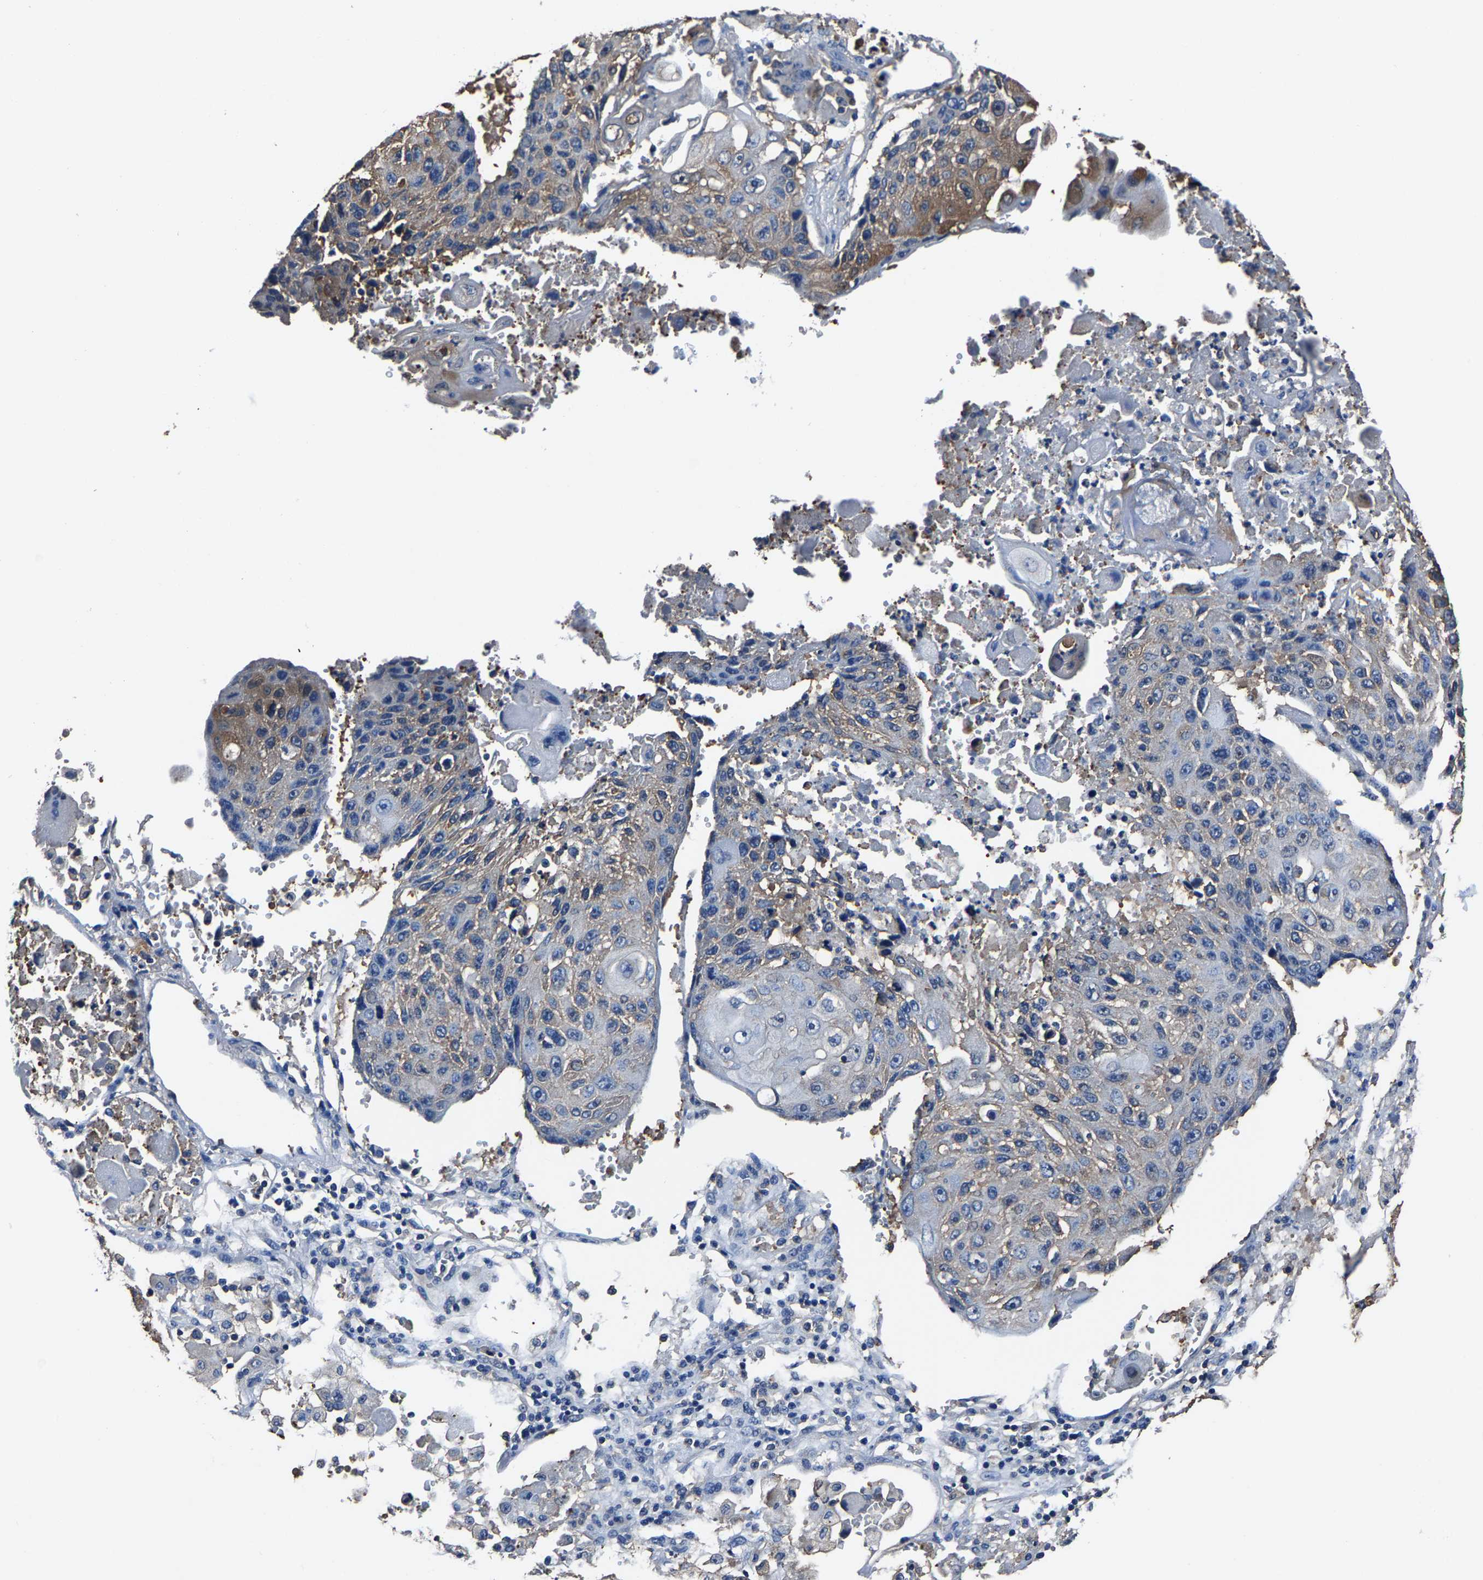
{"staining": {"intensity": "moderate", "quantity": "<25%", "location": "cytoplasmic/membranous"}, "tissue": "lung cancer", "cell_type": "Tumor cells", "image_type": "cancer", "snomed": [{"axis": "morphology", "description": "Squamous cell carcinoma, NOS"}, {"axis": "topography", "description": "Lung"}], "caption": "Moderate cytoplasmic/membranous expression for a protein is identified in approximately <25% of tumor cells of lung cancer (squamous cell carcinoma) using IHC.", "gene": "ALDOB", "patient": {"sex": "male", "age": 61}}